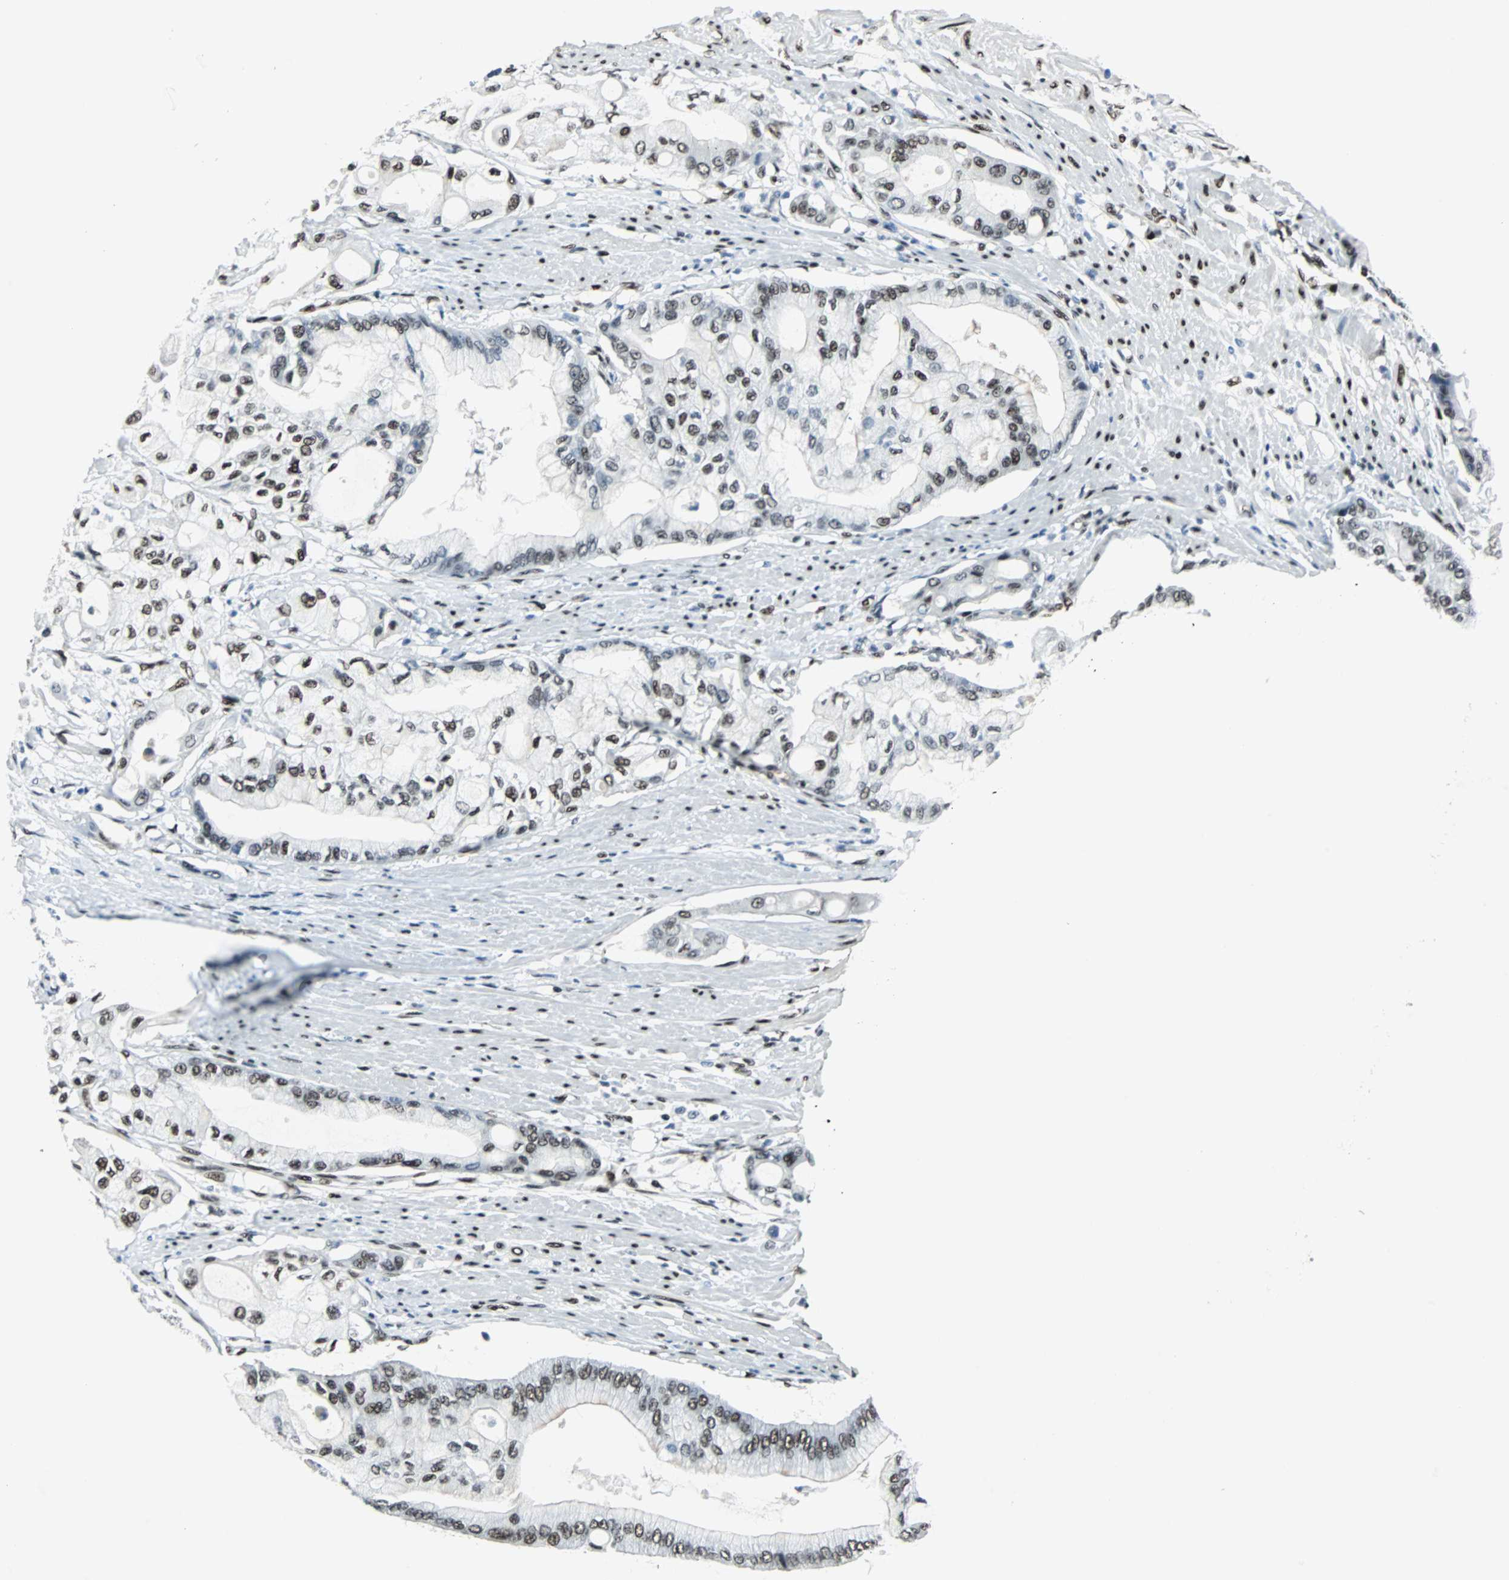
{"staining": {"intensity": "moderate", "quantity": ">75%", "location": "nuclear"}, "tissue": "pancreatic cancer", "cell_type": "Tumor cells", "image_type": "cancer", "snomed": [{"axis": "morphology", "description": "Adenocarcinoma, NOS"}, {"axis": "morphology", "description": "Adenocarcinoma, metastatic, NOS"}, {"axis": "topography", "description": "Lymph node"}, {"axis": "topography", "description": "Pancreas"}, {"axis": "topography", "description": "Duodenum"}], "caption": "Metastatic adenocarcinoma (pancreatic) stained with IHC displays moderate nuclear positivity in about >75% of tumor cells.", "gene": "MEF2D", "patient": {"sex": "female", "age": 64}}